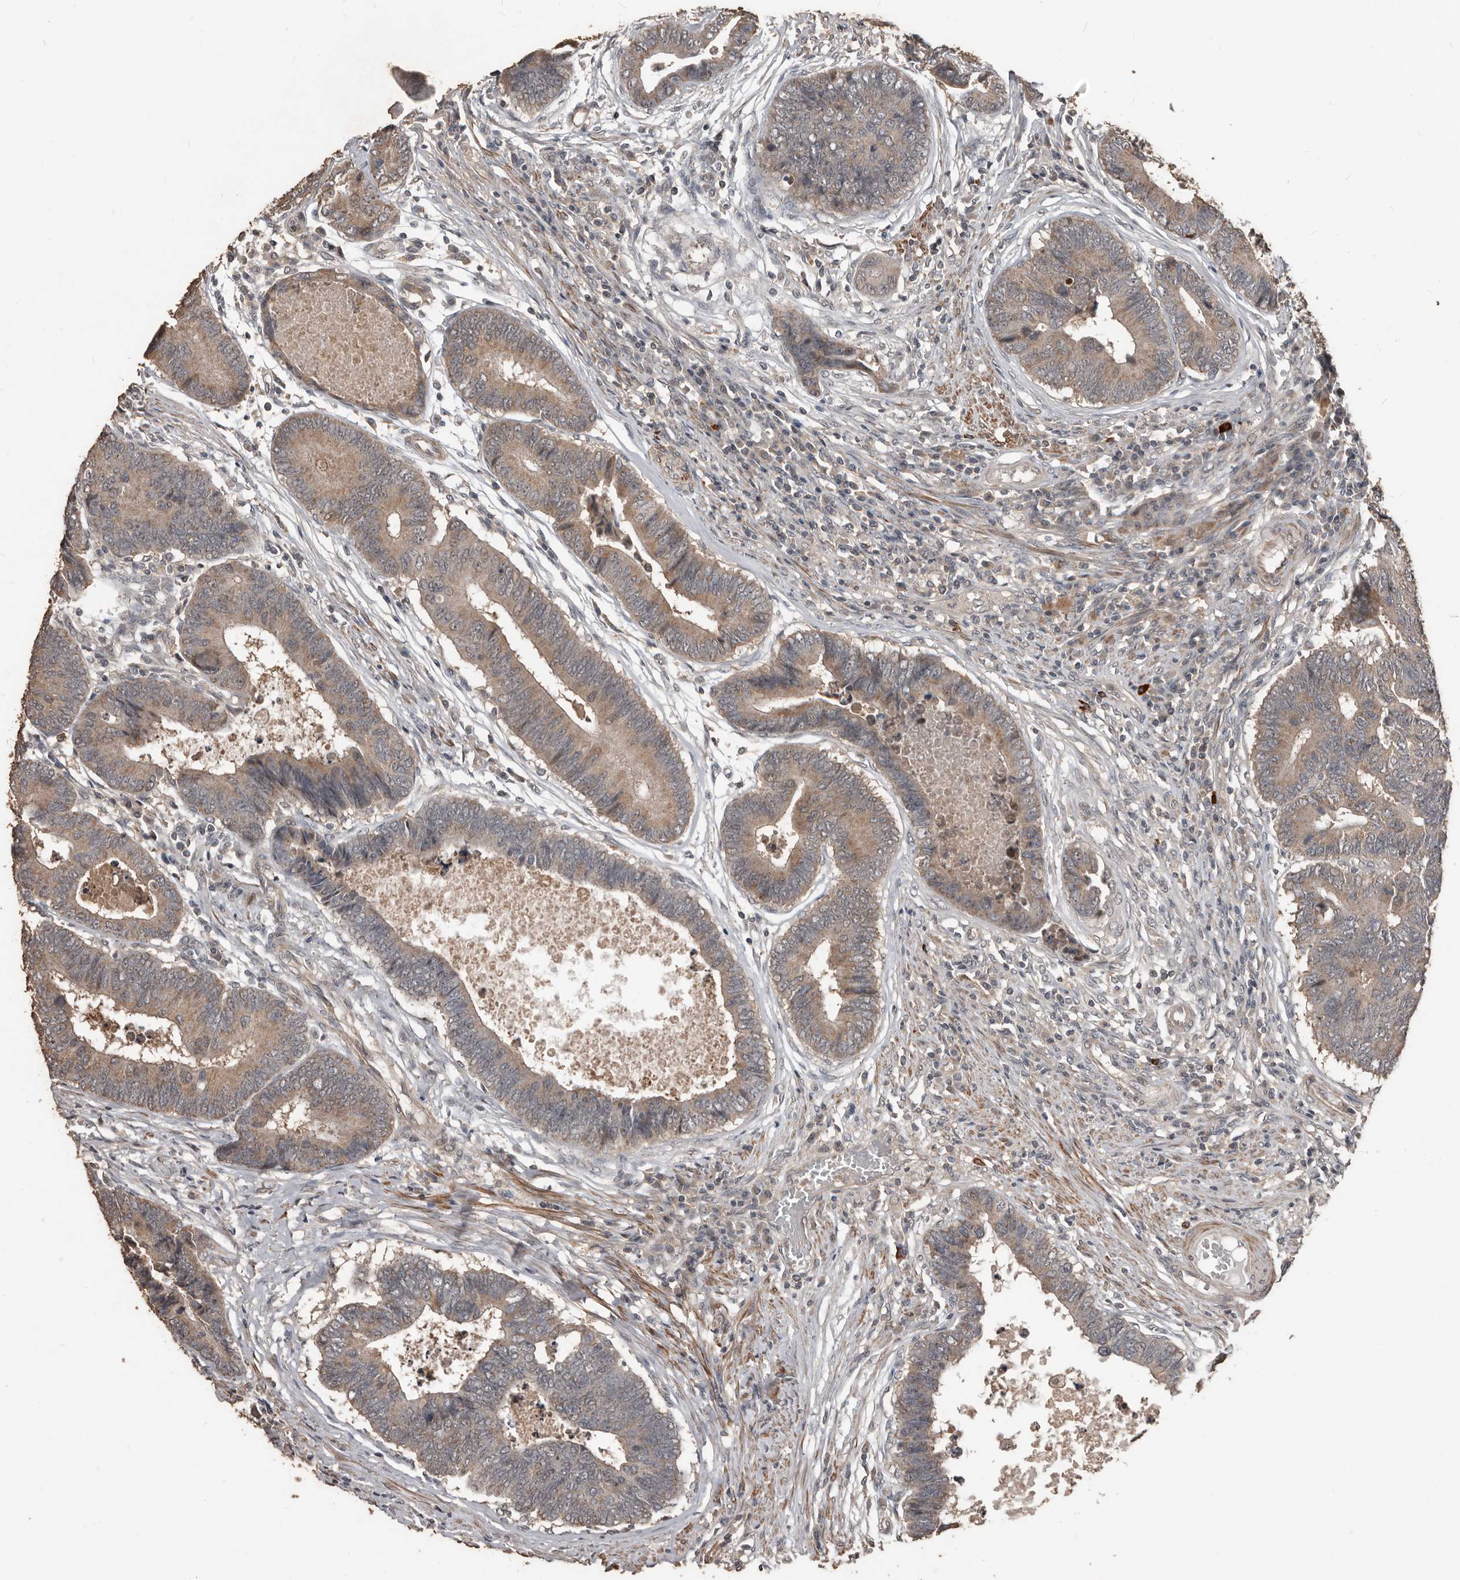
{"staining": {"intensity": "weak", "quantity": ">75%", "location": "cytoplasmic/membranous"}, "tissue": "colorectal cancer", "cell_type": "Tumor cells", "image_type": "cancer", "snomed": [{"axis": "morphology", "description": "Adenocarcinoma, NOS"}, {"axis": "topography", "description": "Rectum"}], "caption": "Immunohistochemistry (IHC) staining of adenocarcinoma (colorectal), which shows low levels of weak cytoplasmic/membranous positivity in approximately >75% of tumor cells indicating weak cytoplasmic/membranous protein staining. The staining was performed using DAB (brown) for protein detection and nuclei were counterstained in hematoxylin (blue).", "gene": "BAMBI", "patient": {"sex": "male", "age": 84}}